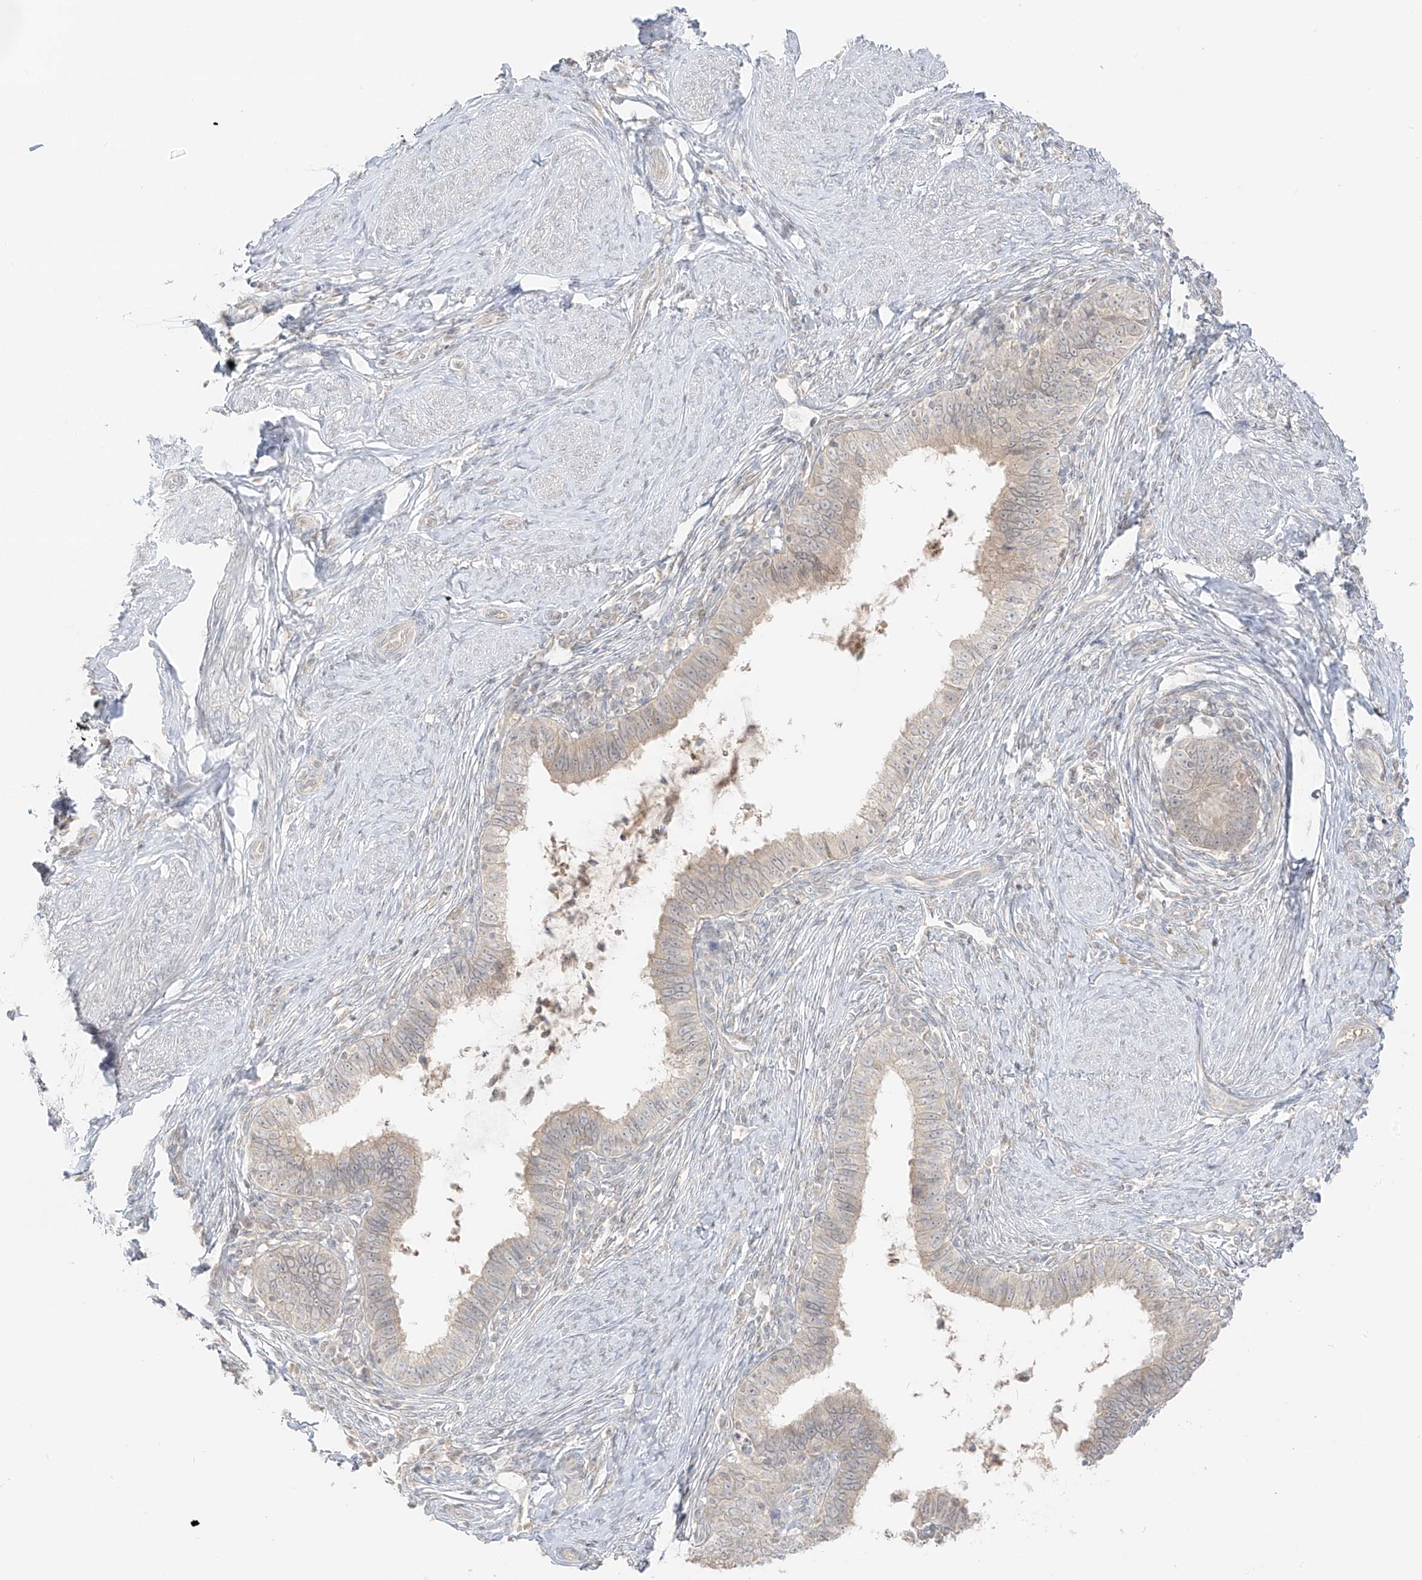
{"staining": {"intensity": "negative", "quantity": "none", "location": "none"}, "tissue": "cervical cancer", "cell_type": "Tumor cells", "image_type": "cancer", "snomed": [{"axis": "morphology", "description": "Adenocarcinoma, NOS"}, {"axis": "topography", "description": "Cervix"}], "caption": "Immunohistochemistry (IHC) of cervical cancer demonstrates no staining in tumor cells.", "gene": "LIPT1", "patient": {"sex": "female", "age": 36}}